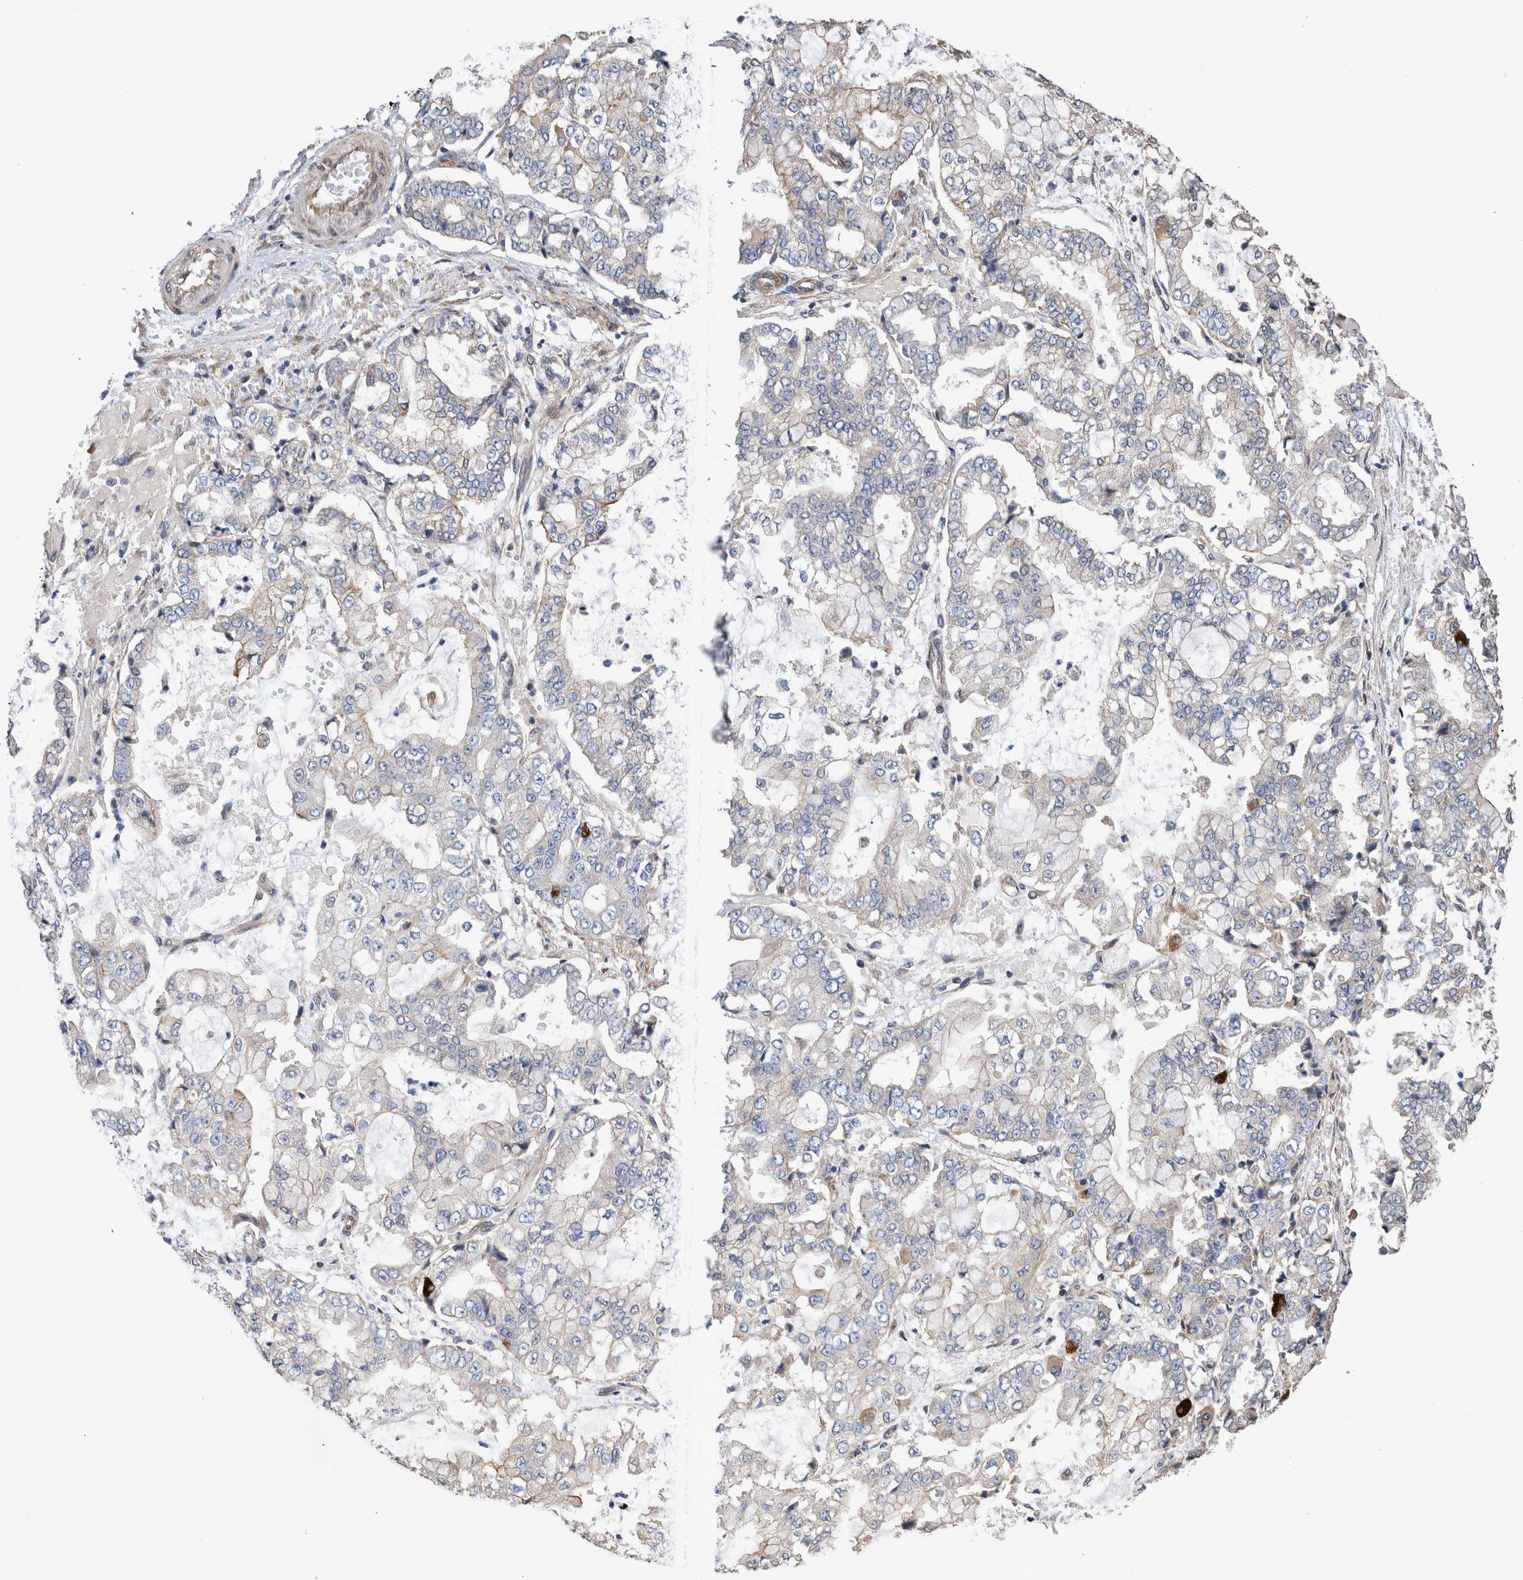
{"staining": {"intensity": "negative", "quantity": "none", "location": "none"}, "tissue": "stomach cancer", "cell_type": "Tumor cells", "image_type": "cancer", "snomed": [{"axis": "morphology", "description": "Adenocarcinoma, NOS"}, {"axis": "topography", "description": "Stomach"}], "caption": "DAB immunohistochemical staining of stomach cancer (adenocarcinoma) displays no significant positivity in tumor cells. Nuclei are stained in blue.", "gene": "SLC45A4", "patient": {"sex": "male", "age": 76}}